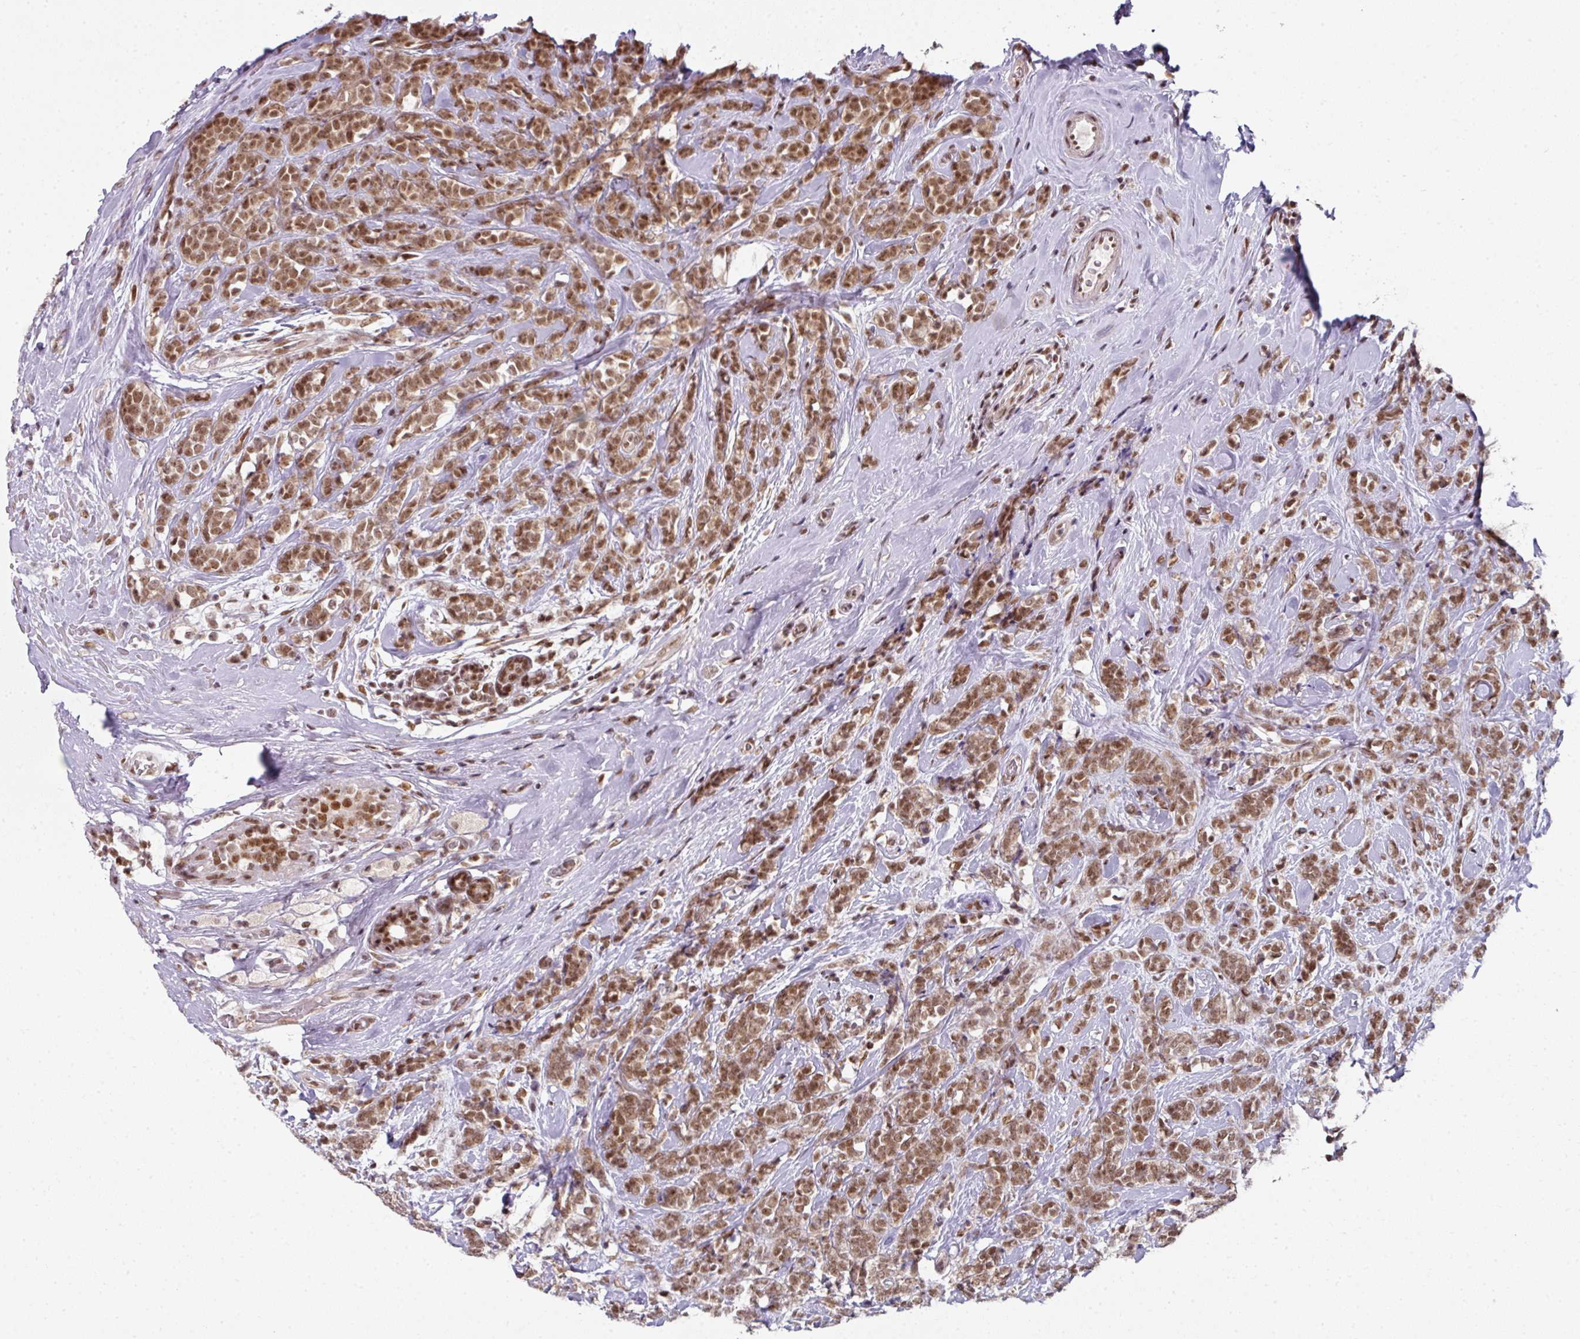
{"staining": {"intensity": "moderate", "quantity": ">75%", "location": "nuclear"}, "tissue": "breast cancer", "cell_type": "Tumor cells", "image_type": "cancer", "snomed": [{"axis": "morphology", "description": "Lobular carcinoma"}, {"axis": "topography", "description": "Breast"}], "caption": "Protein analysis of breast cancer (lobular carcinoma) tissue shows moderate nuclear staining in about >75% of tumor cells. (Brightfield microscopy of DAB IHC at high magnification).", "gene": "NFYA", "patient": {"sex": "female", "age": 58}}